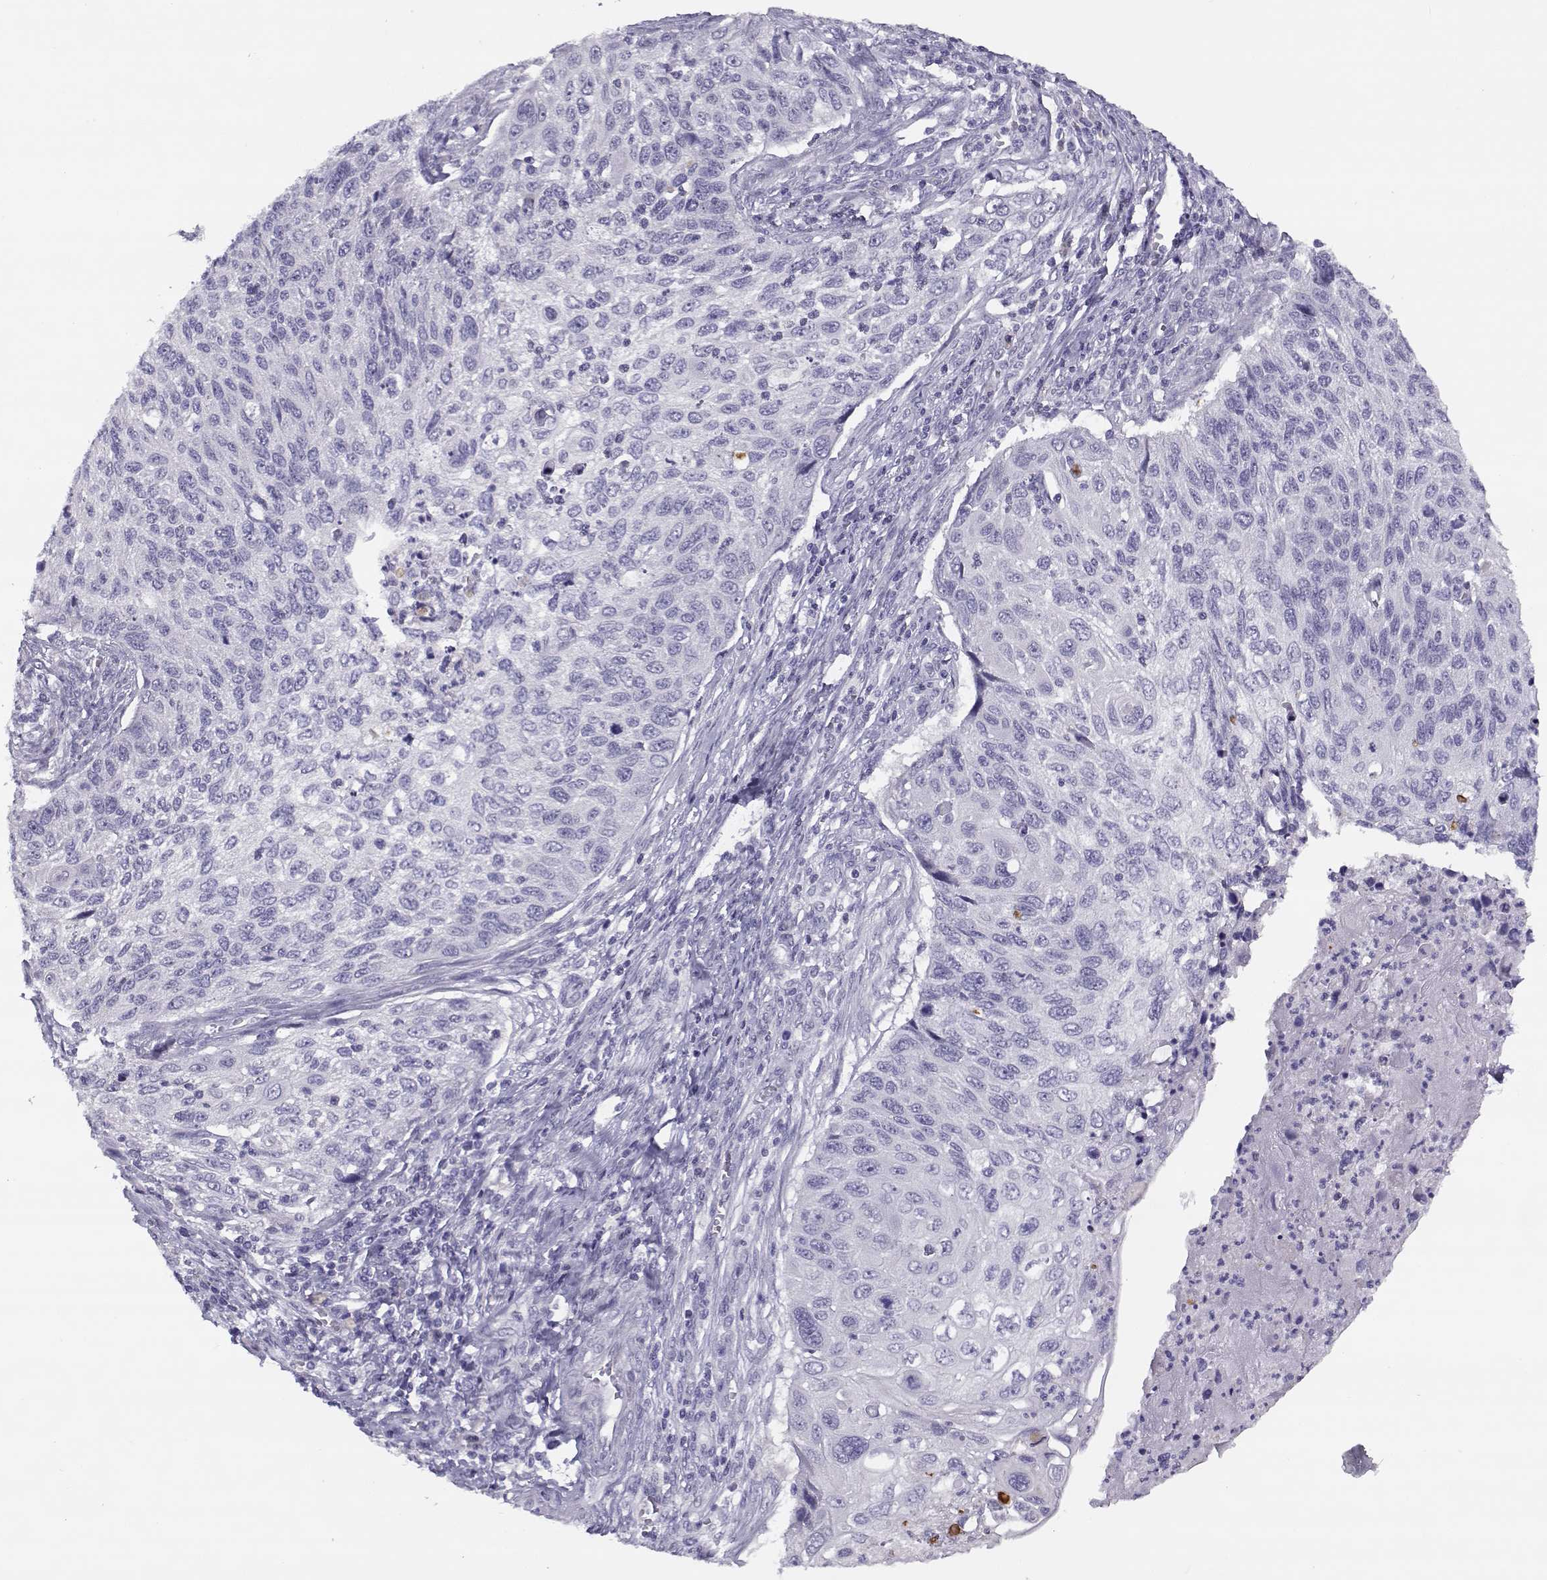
{"staining": {"intensity": "negative", "quantity": "none", "location": "none"}, "tissue": "cervical cancer", "cell_type": "Tumor cells", "image_type": "cancer", "snomed": [{"axis": "morphology", "description": "Squamous cell carcinoma, NOS"}, {"axis": "topography", "description": "Cervix"}], "caption": "This is a image of immunohistochemistry (IHC) staining of cervical cancer (squamous cell carcinoma), which shows no staining in tumor cells. Brightfield microscopy of immunohistochemistry (IHC) stained with DAB (3,3'-diaminobenzidine) (brown) and hematoxylin (blue), captured at high magnification.", "gene": "CFAP77", "patient": {"sex": "female", "age": 70}}